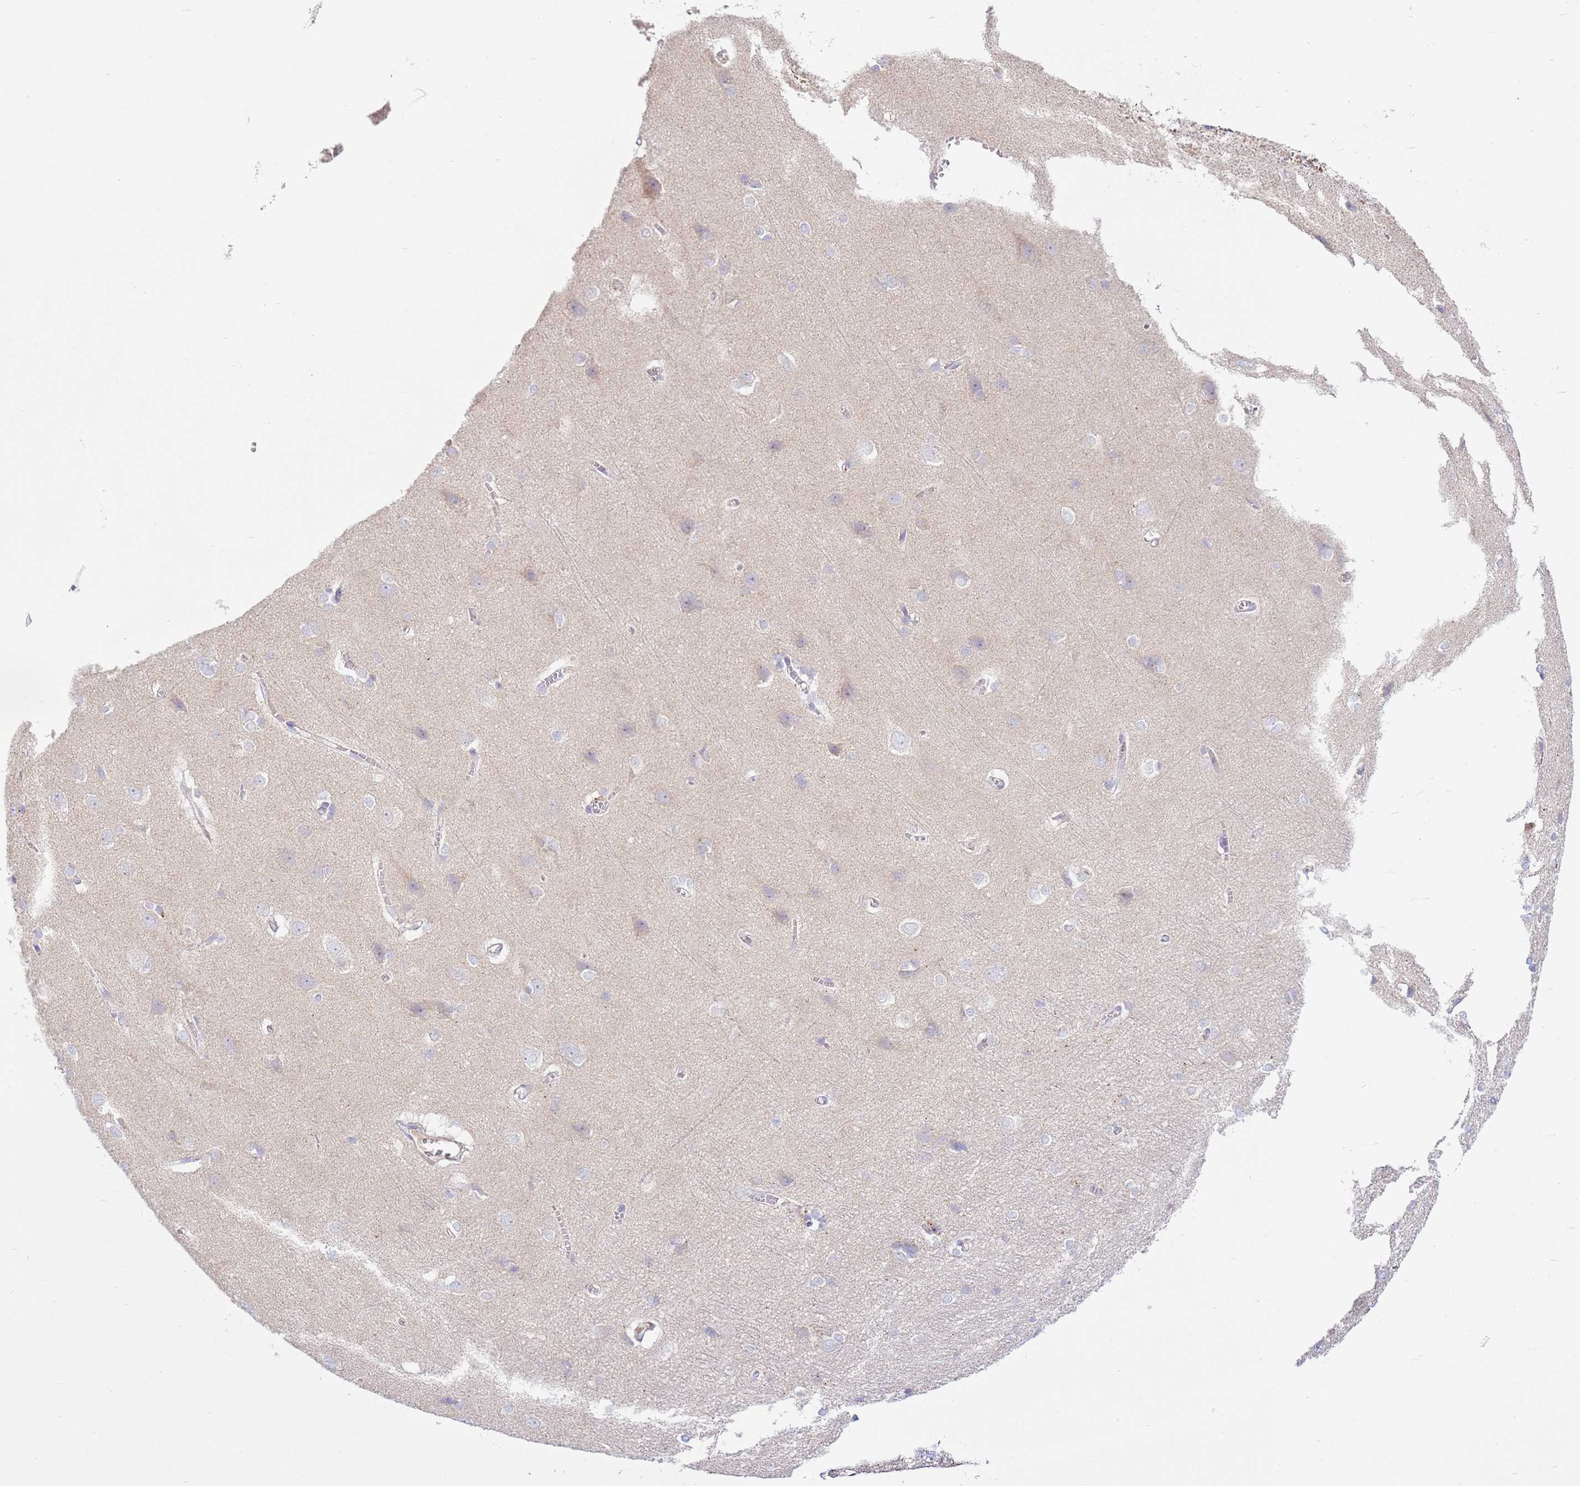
{"staining": {"intensity": "weak", "quantity": "<25%", "location": "cytoplasmic/membranous"}, "tissue": "cerebral cortex", "cell_type": "Endothelial cells", "image_type": "normal", "snomed": [{"axis": "morphology", "description": "Normal tissue, NOS"}, {"axis": "topography", "description": "Cerebral cortex"}], "caption": "DAB immunohistochemical staining of benign cerebral cortex exhibits no significant staining in endothelial cells.", "gene": "TTPAL", "patient": {"sex": "male", "age": 37}}